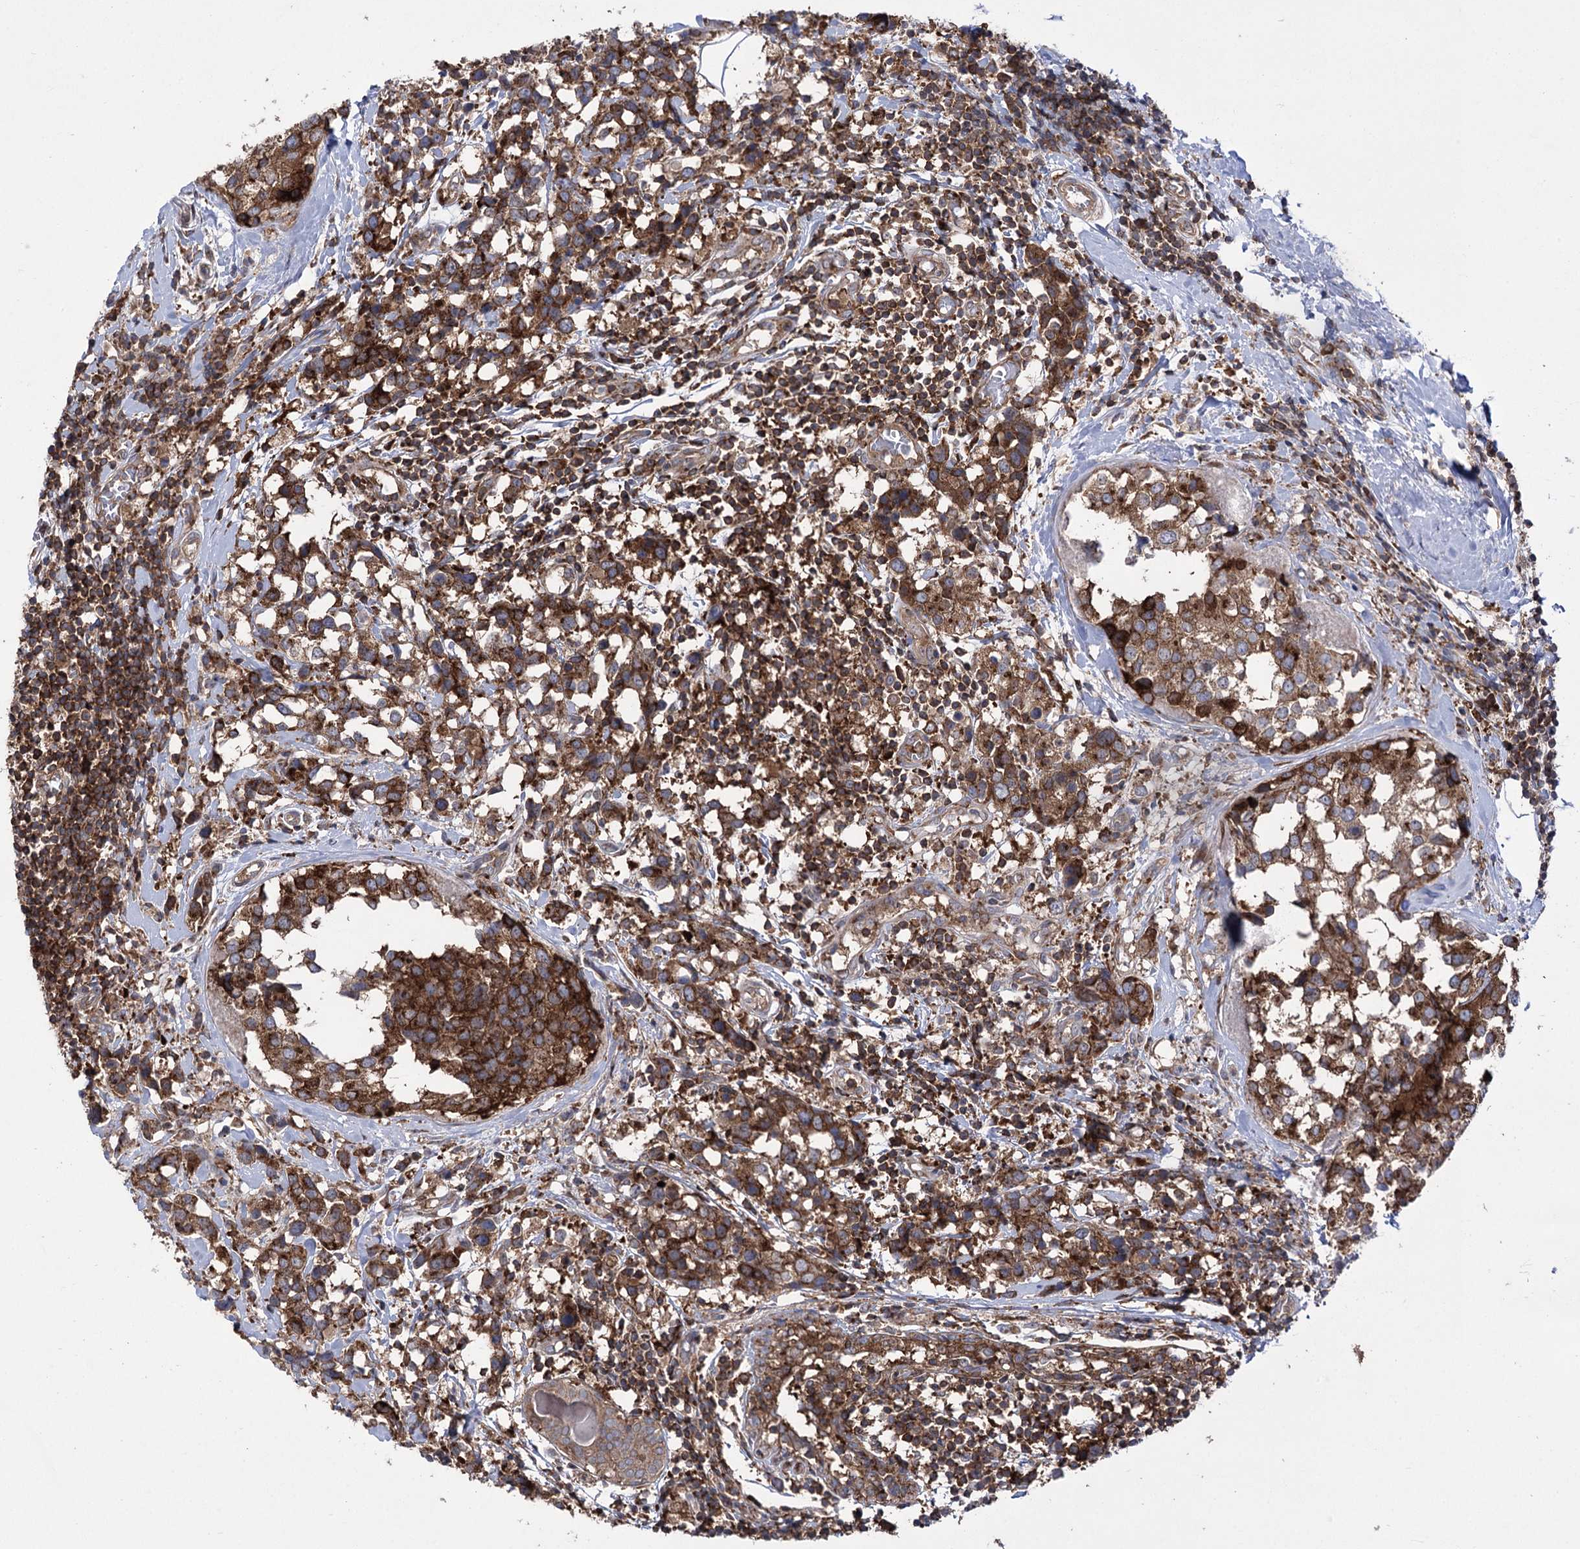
{"staining": {"intensity": "strong", "quantity": ">75%", "location": "cytoplasmic/membranous"}, "tissue": "breast cancer", "cell_type": "Tumor cells", "image_type": "cancer", "snomed": [{"axis": "morphology", "description": "Lobular carcinoma"}, {"axis": "topography", "description": "Breast"}], "caption": "Immunohistochemical staining of breast cancer (lobular carcinoma) demonstrates high levels of strong cytoplasmic/membranous protein expression in approximately >75% of tumor cells.", "gene": "ZNF622", "patient": {"sex": "female", "age": 59}}